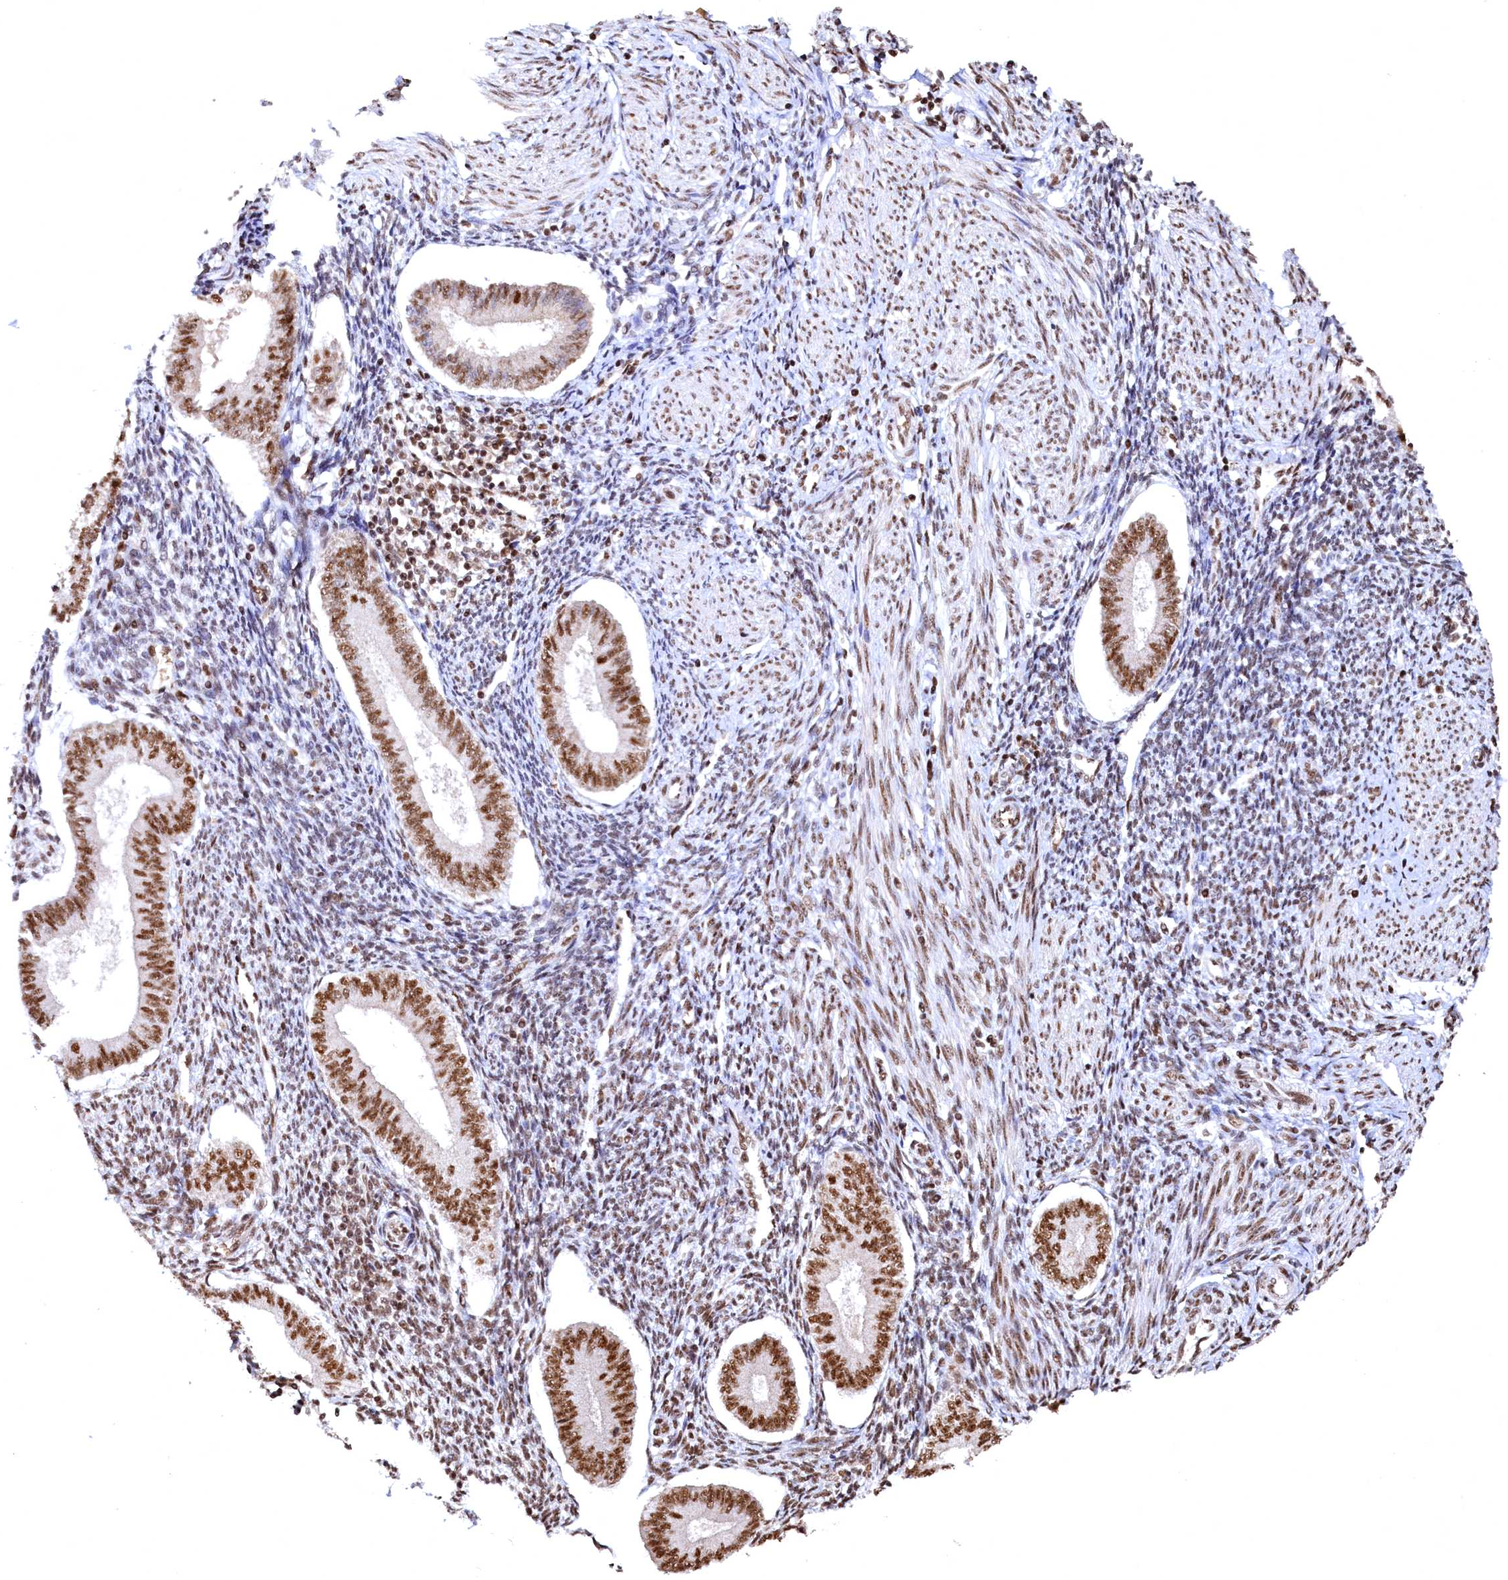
{"staining": {"intensity": "moderate", "quantity": "25%-75%", "location": "nuclear"}, "tissue": "endometrium", "cell_type": "Cells in endometrial stroma", "image_type": "normal", "snomed": [{"axis": "morphology", "description": "Normal tissue, NOS"}, {"axis": "topography", "description": "Uterus"}, {"axis": "topography", "description": "Endometrium"}], "caption": "Human endometrium stained with a brown dye displays moderate nuclear positive staining in approximately 25%-75% of cells in endometrial stroma.", "gene": "RSRC2", "patient": {"sex": "female", "age": 48}}